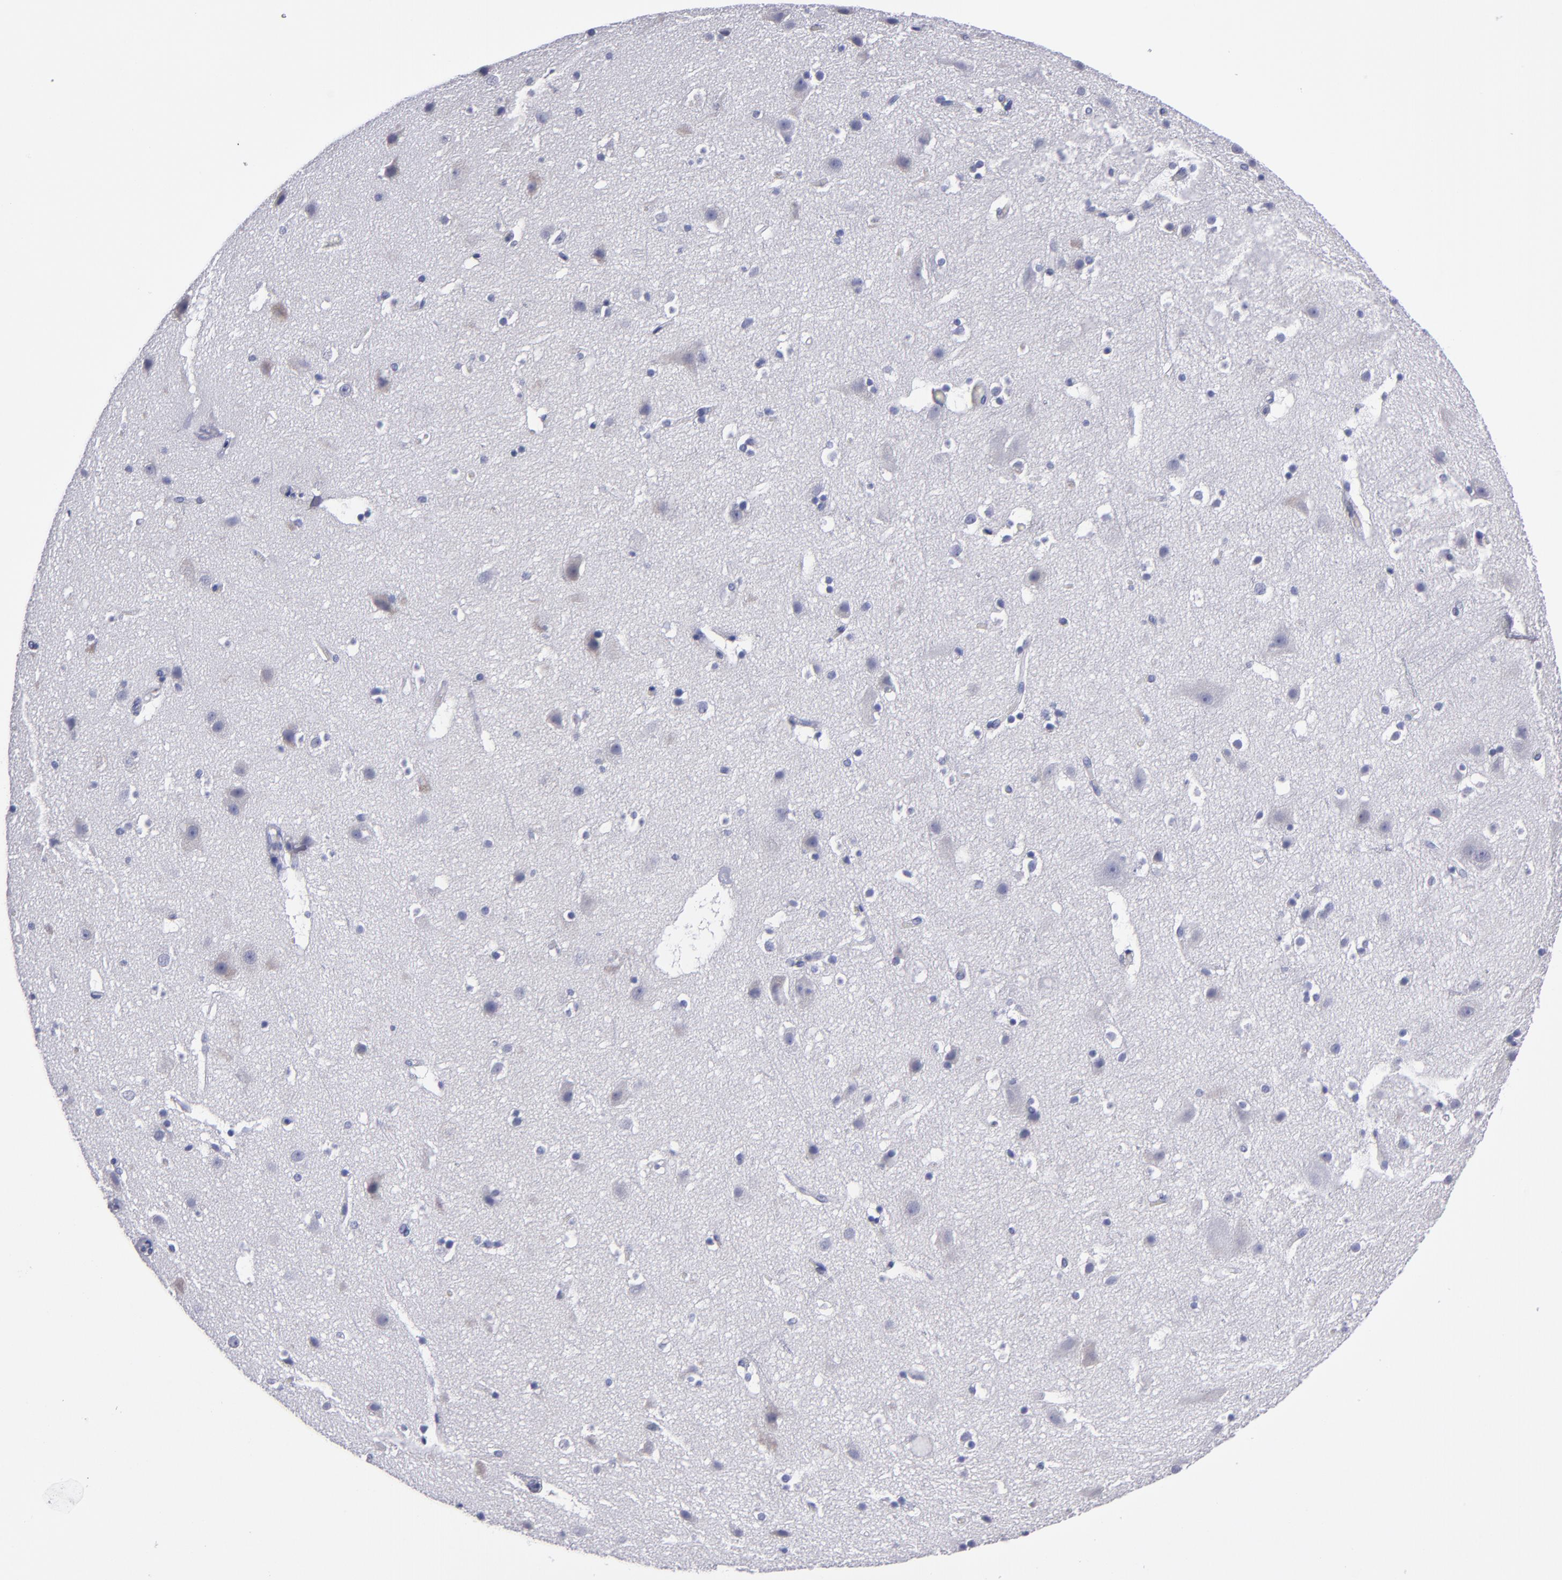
{"staining": {"intensity": "negative", "quantity": "none", "location": "none"}, "tissue": "cerebral cortex", "cell_type": "Endothelial cells", "image_type": "normal", "snomed": [{"axis": "morphology", "description": "Normal tissue, NOS"}, {"axis": "topography", "description": "Cerebral cortex"}], "caption": "Endothelial cells show no significant protein staining in normal cerebral cortex. The staining is performed using DAB (3,3'-diaminobenzidine) brown chromogen with nuclei counter-stained in using hematoxylin.", "gene": "CDH3", "patient": {"sex": "male", "age": 45}}